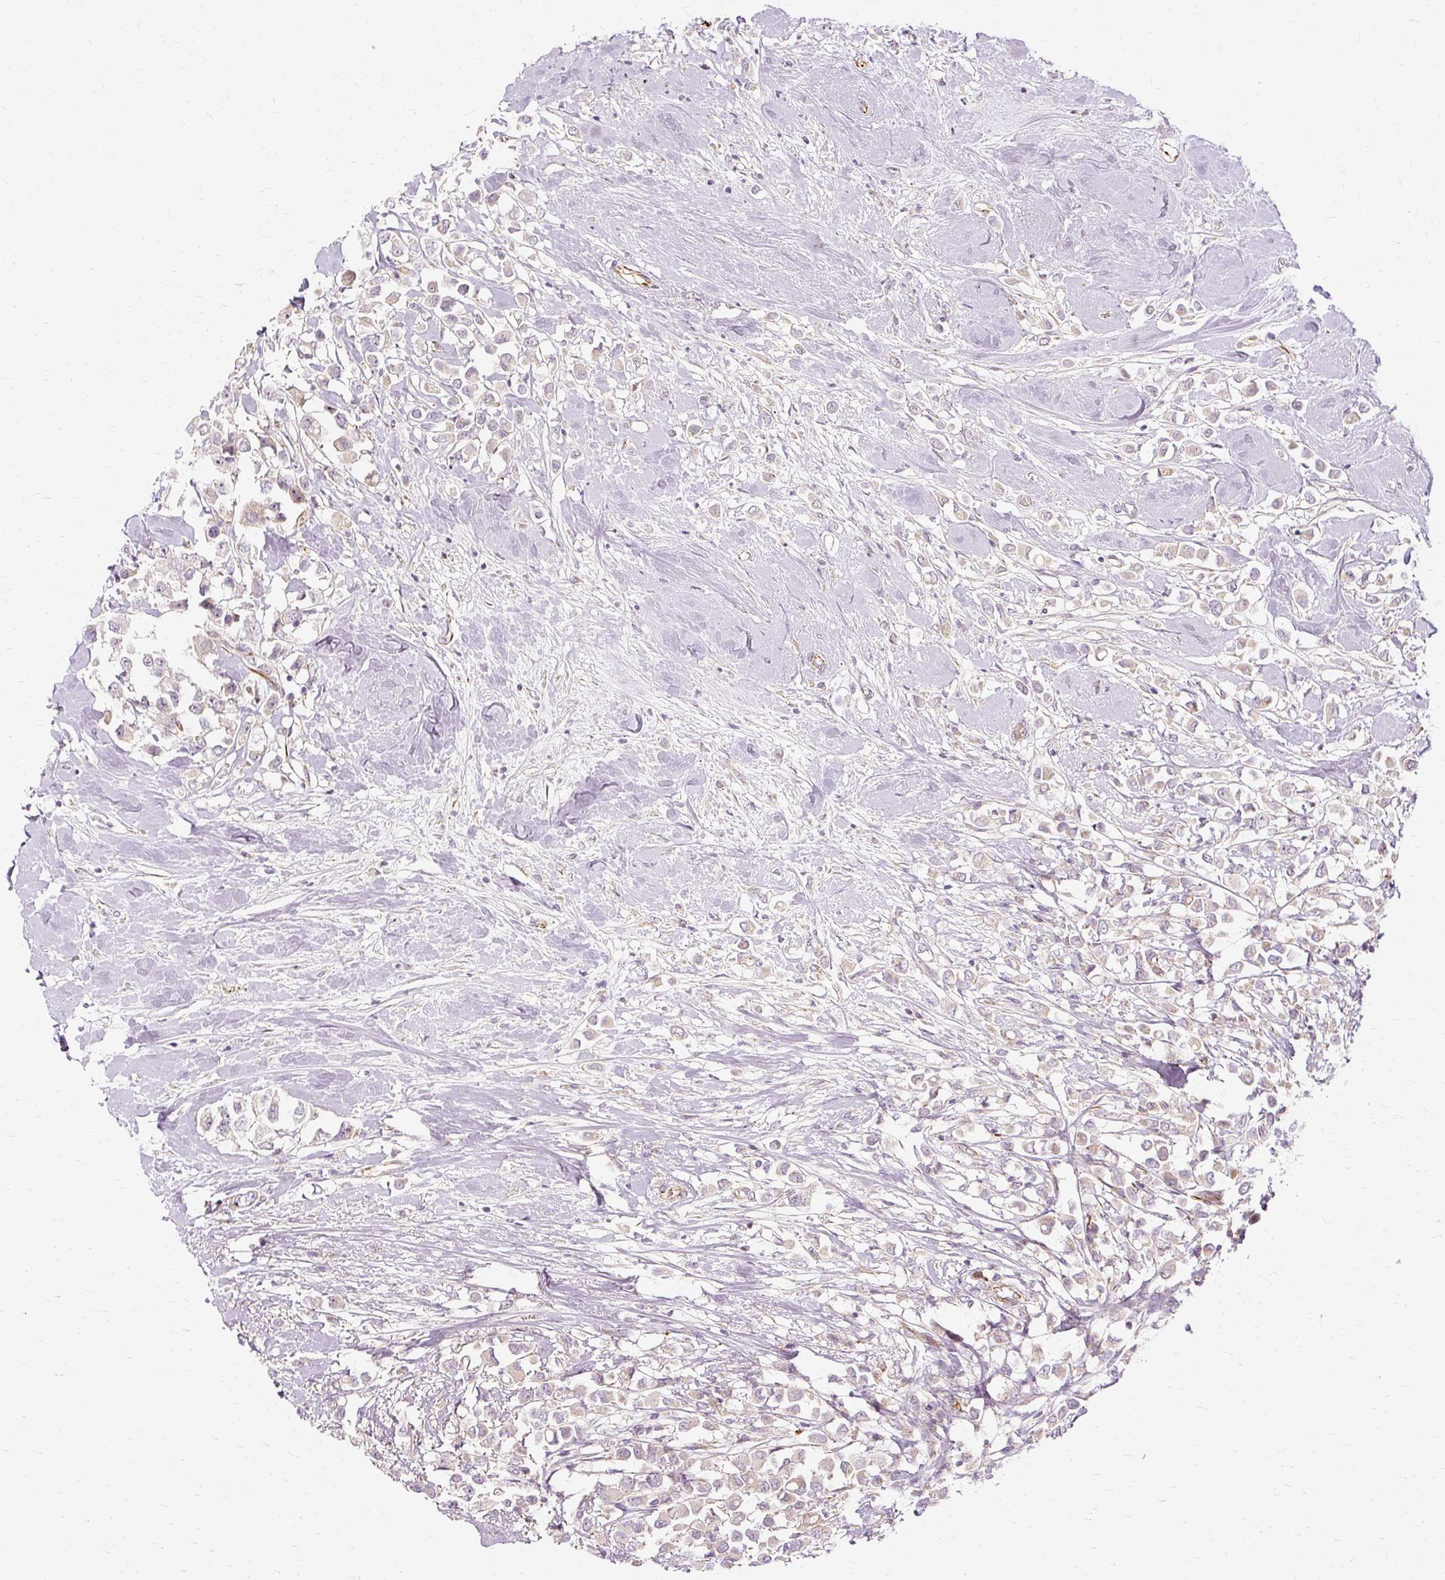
{"staining": {"intensity": "weak", "quantity": "<25%", "location": "cytoplasmic/membranous"}, "tissue": "breast cancer", "cell_type": "Tumor cells", "image_type": "cancer", "snomed": [{"axis": "morphology", "description": "Duct carcinoma"}, {"axis": "topography", "description": "Breast"}], "caption": "Breast cancer was stained to show a protein in brown. There is no significant expression in tumor cells.", "gene": "MMACHC", "patient": {"sex": "female", "age": 61}}